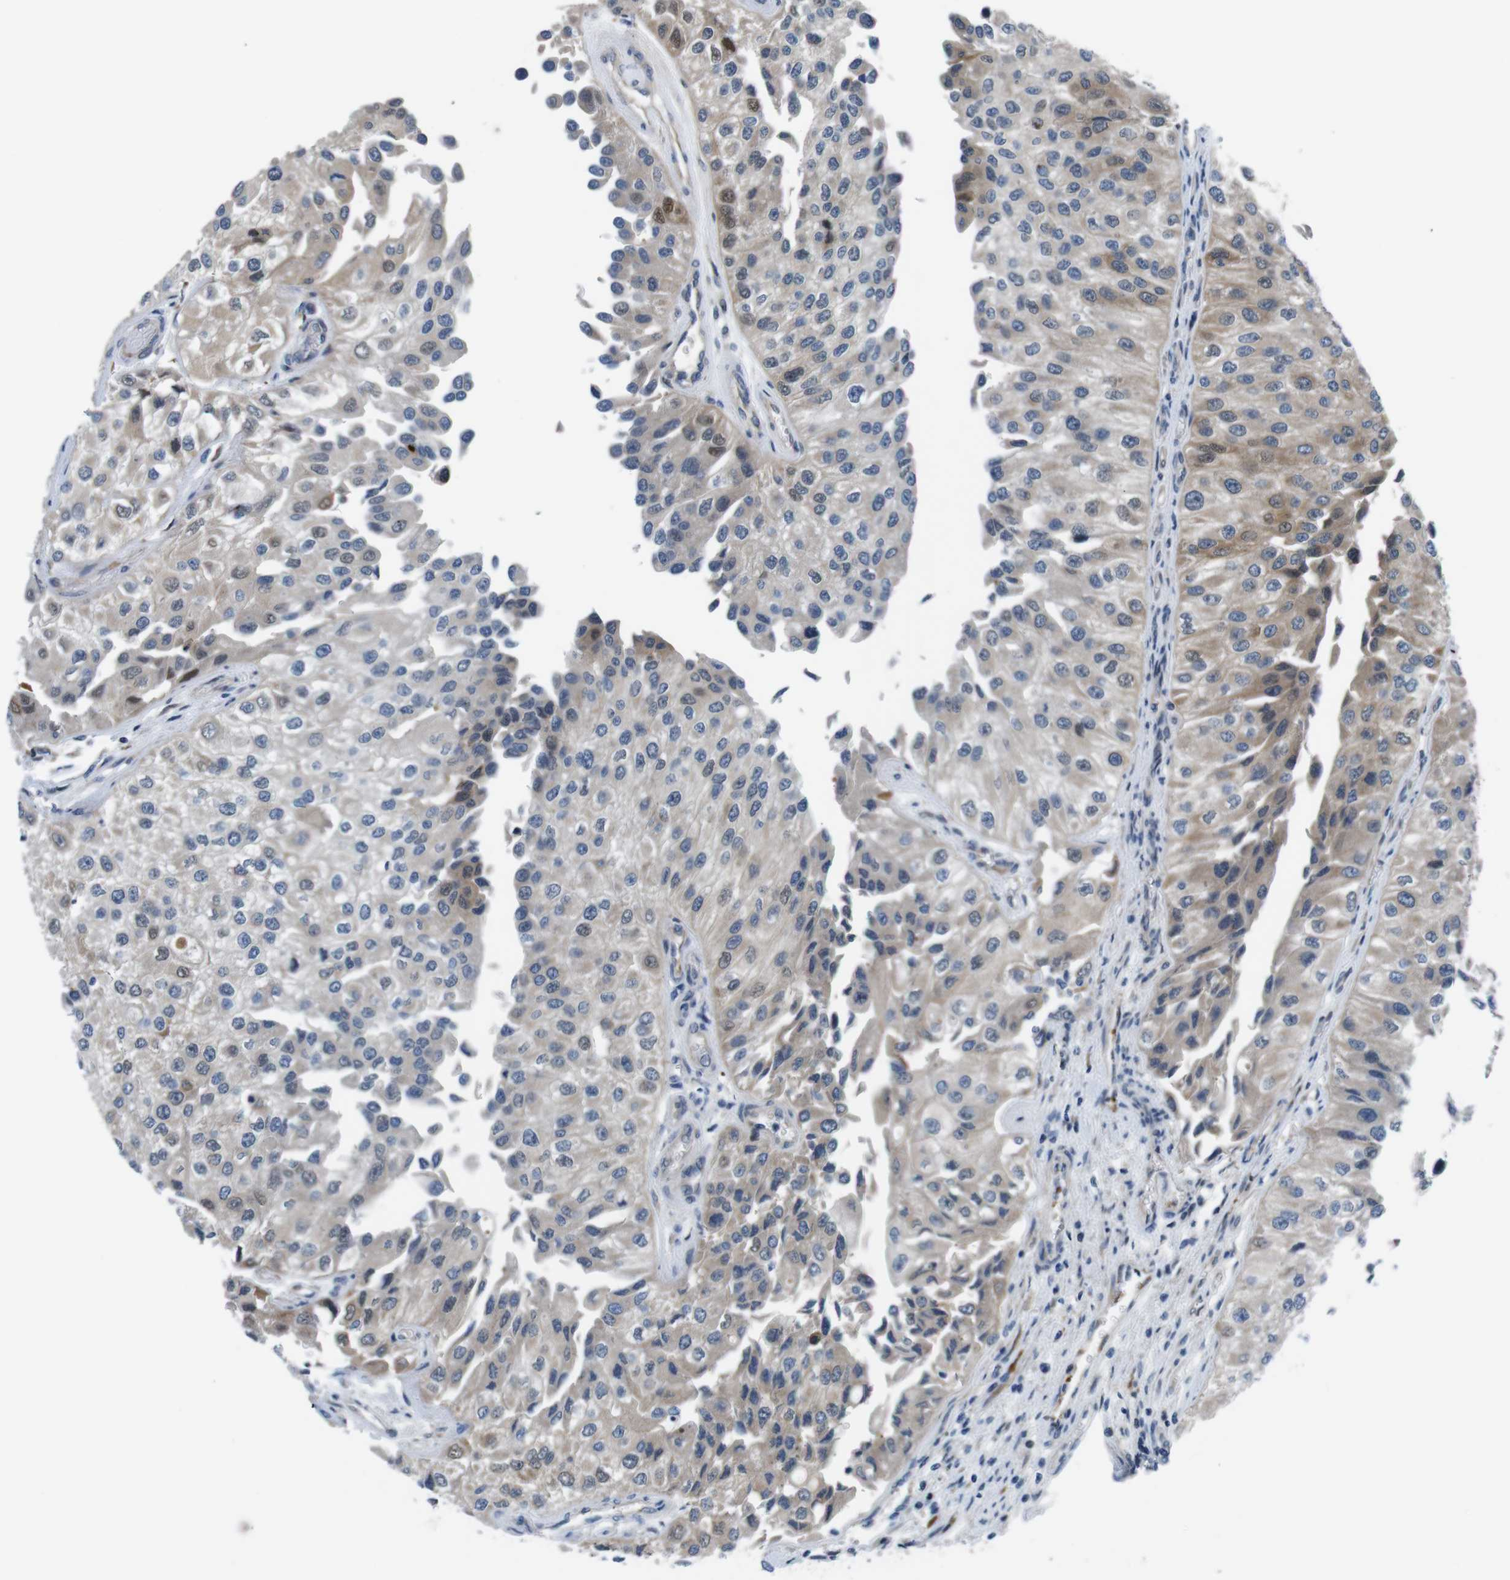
{"staining": {"intensity": "moderate", "quantity": "<25%", "location": "cytoplasmic/membranous,nuclear"}, "tissue": "urothelial cancer", "cell_type": "Tumor cells", "image_type": "cancer", "snomed": [{"axis": "morphology", "description": "Urothelial carcinoma, High grade"}, {"axis": "topography", "description": "Kidney"}, {"axis": "topography", "description": "Urinary bladder"}], "caption": "A brown stain shows moderate cytoplasmic/membranous and nuclear positivity of a protein in human urothelial carcinoma (high-grade) tumor cells.", "gene": "JAK1", "patient": {"sex": "male", "age": 77}}